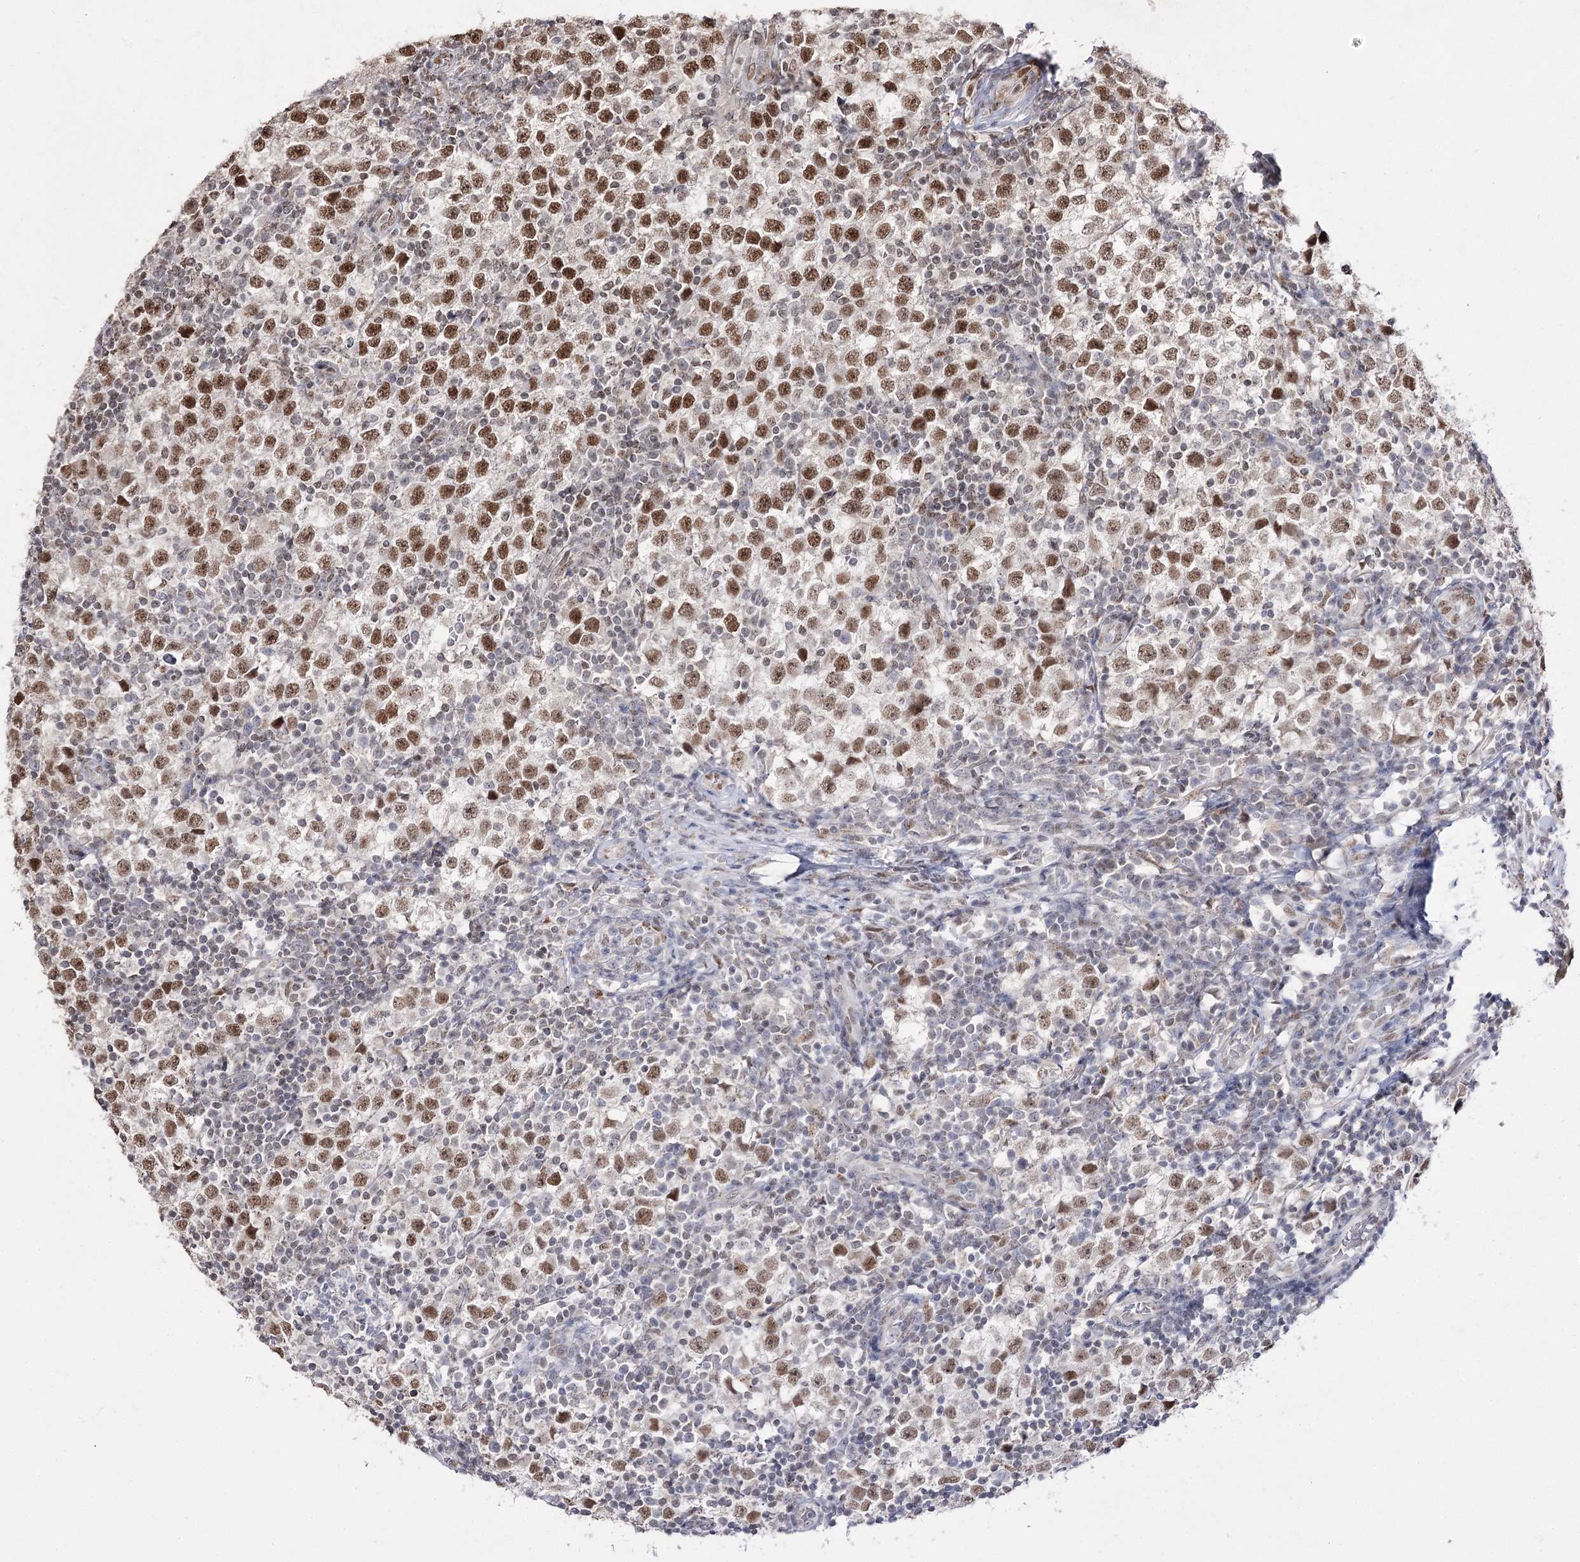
{"staining": {"intensity": "moderate", "quantity": ">75%", "location": "nuclear"}, "tissue": "testis cancer", "cell_type": "Tumor cells", "image_type": "cancer", "snomed": [{"axis": "morphology", "description": "Seminoma, NOS"}, {"axis": "topography", "description": "Testis"}], "caption": "Tumor cells demonstrate moderate nuclear positivity in about >75% of cells in seminoma (testis).", "gene": "VGLL4", "patient": {"sex": "male", "age": 65}}